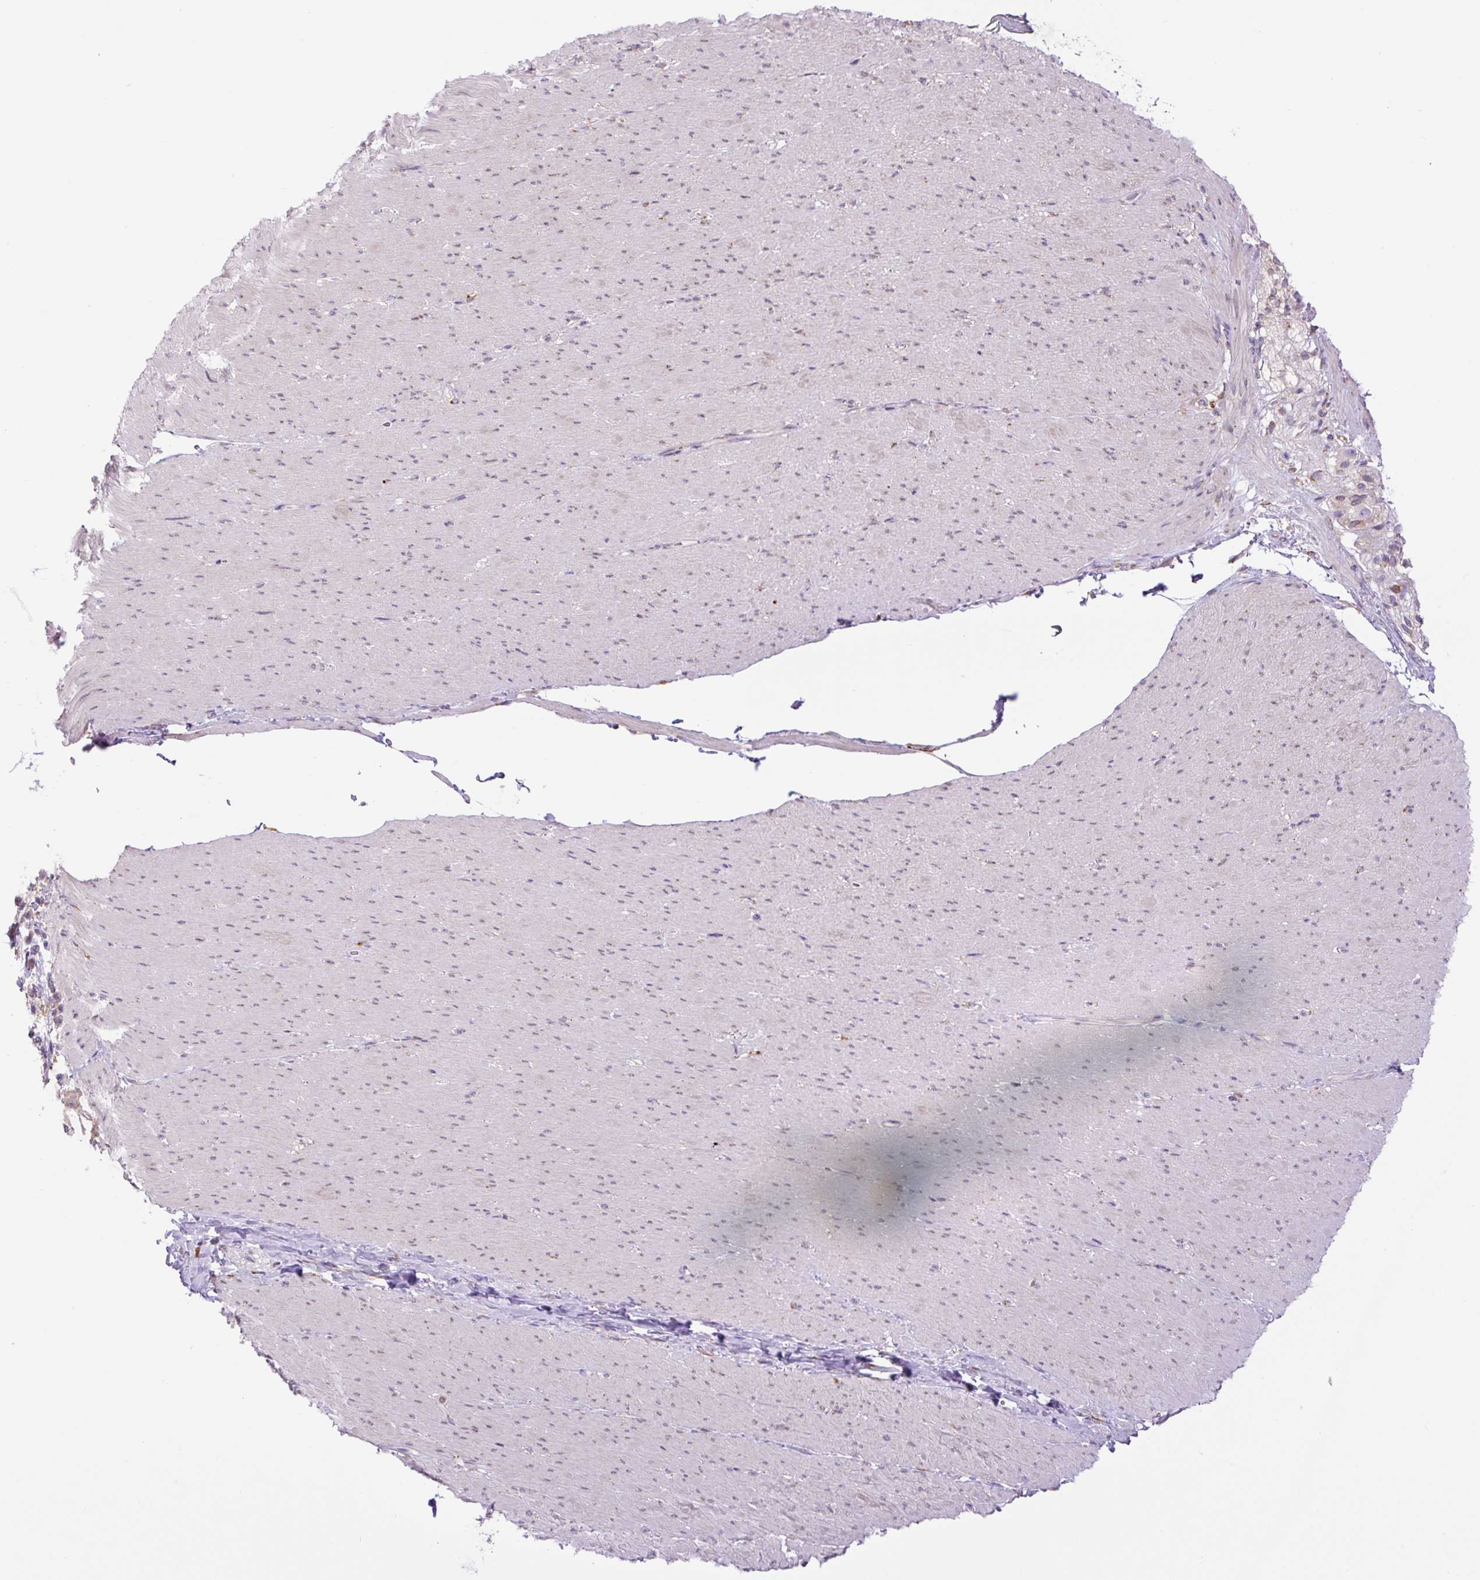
{"staining": {"intensity": "negative", "quantity": "none", "location": "none"}, "tissue": "smooth muscle", "cell_type": "Smooth muscle cells", "image_type": "normal", "snomed": [{"axis": "morphology", "description": "Normal tissue, NOS"}, {"axis": "topography", "description": "Smooth muscle"}, {"axis": "topography", "description": "Rectum"}], "caption": "Immunohistochemistry (IHC) histopathology image of unremarkable smooth muscle: human smooth muscle stained with DAB exhibits no significant protein expression in smooth muscle cells.", "gene": "POFUT1", "patient": {"sex": "male", "age": 53}}